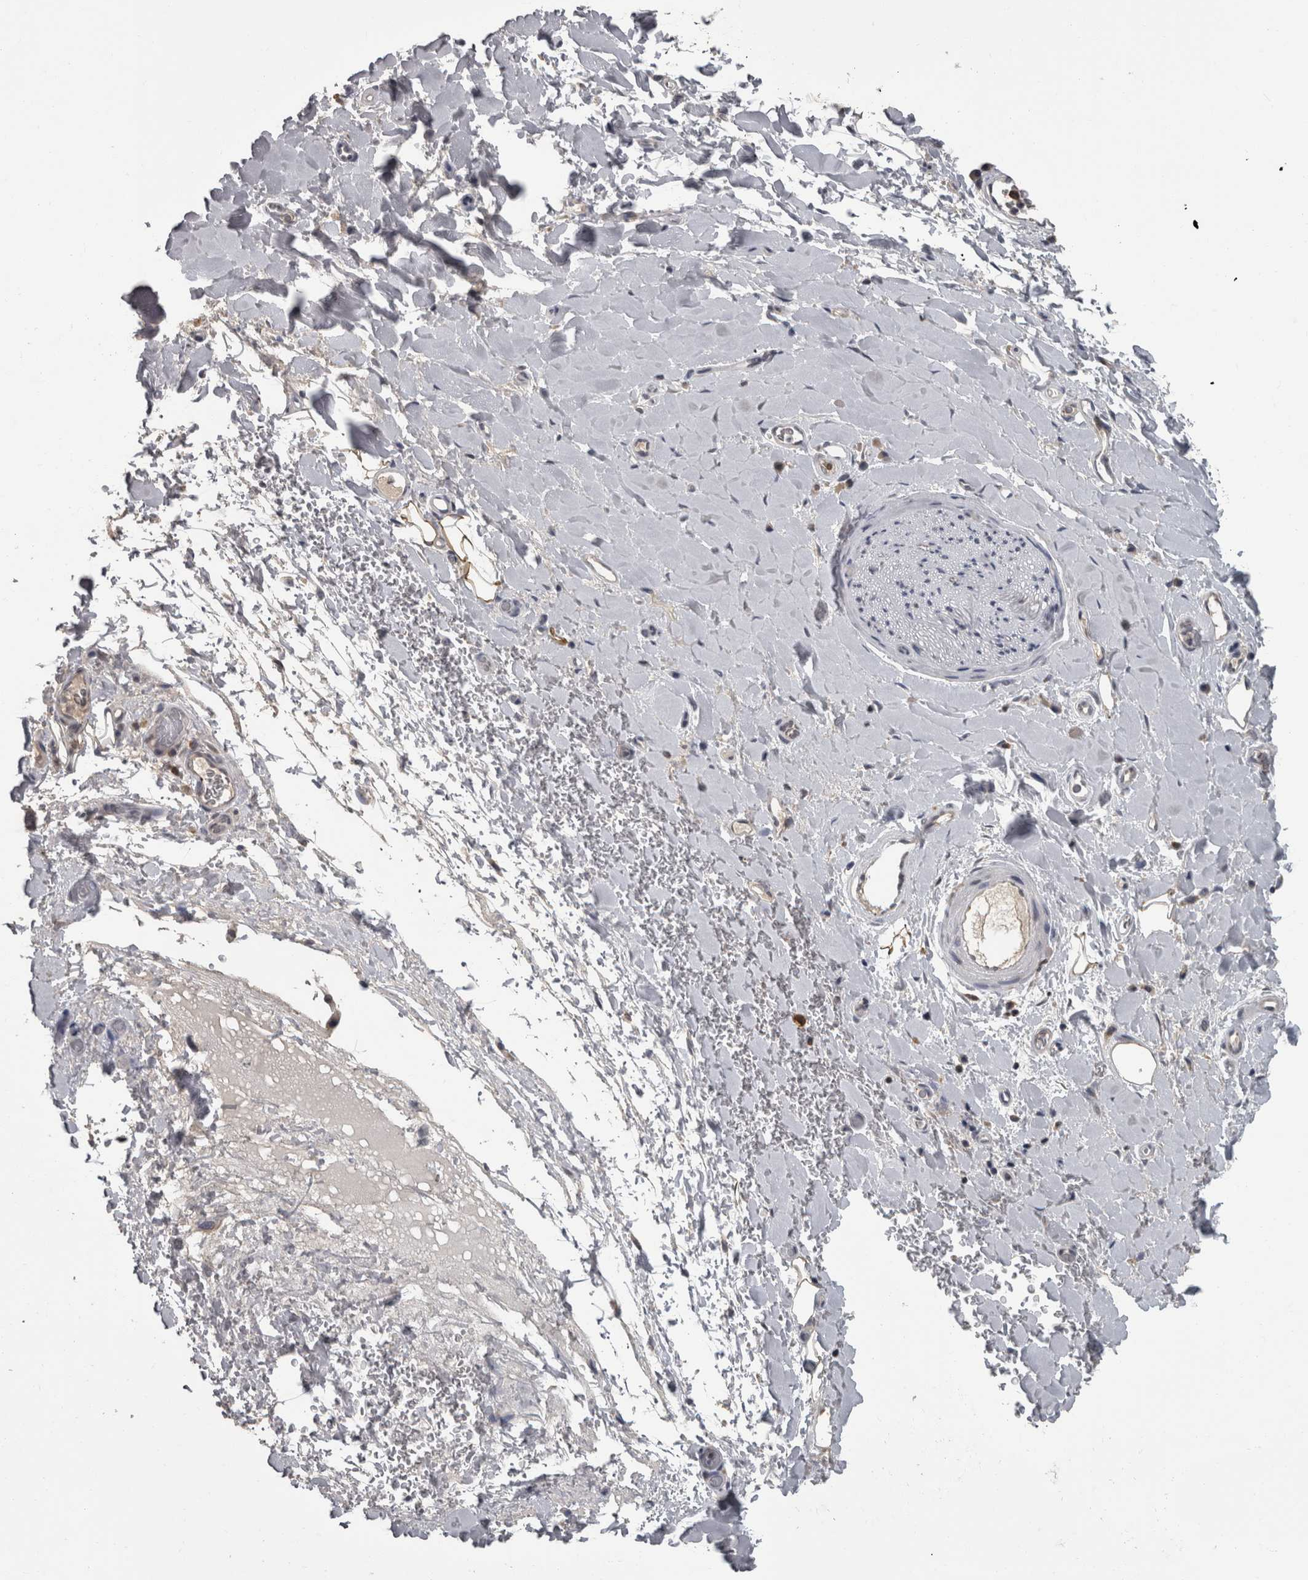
{"staining": {"intensity": "negative", "quantity": "none", "location": "none"}, "tissue": "adipose tissue", "cell_type": "Adipocytes", "image_type": "normal", "snomed": [{"axis": "morphology", "description": "Normal tissue, NOS"}, {"axis": "morphology", "description": "Adenocarcinoma, NOS"}, {"axis": "topography", "description": "Esophagus"}], "caption": "The IHC micrograph has no significant staining in adipocytes of adipose tissue.", "gene": "NAAA", "patient": {"sex": "male", "age": 62}}